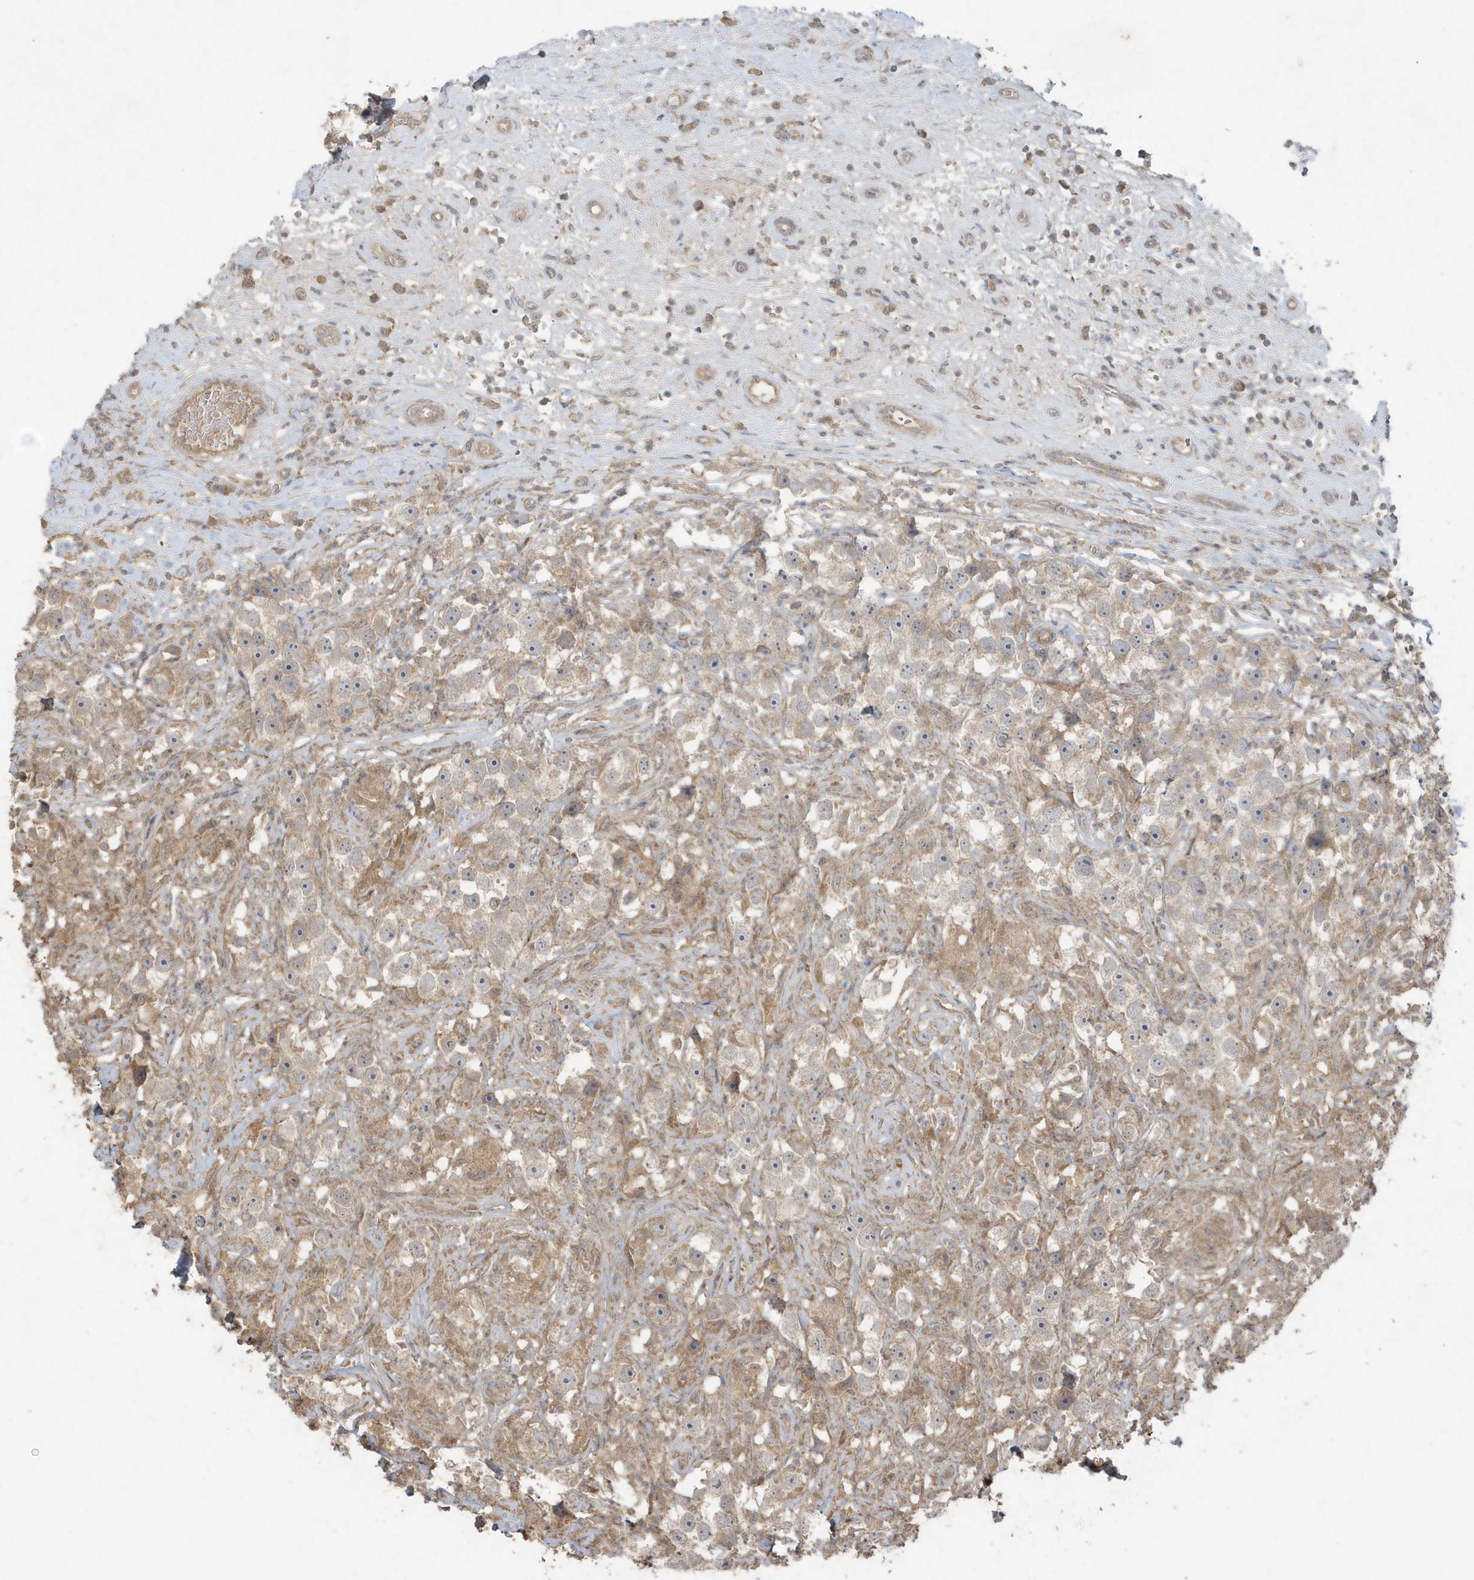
{"staining": {"intensity": "weak", "quantity": ">75%", "location": "cytoplasmic/membranous"}, "tissue": "testis cancer", "cell_type": "Tumor cells", "image_type": "cancer", "snomed": [{"axis": "morphology", "description": "Seminoma, NOS"}, {"axis": "topography", "description": "Testis"}], "caption": "The photomicrograph shows a brown stain indicating the presence of a protein in the cytoplasmic/membranous of tumor cells in testis cancer (seminoma). (DAB IHC with brightfield microscopy, high magnification).", "gene": "C1RL", "patient": {"sex": "male", "age": 49}}